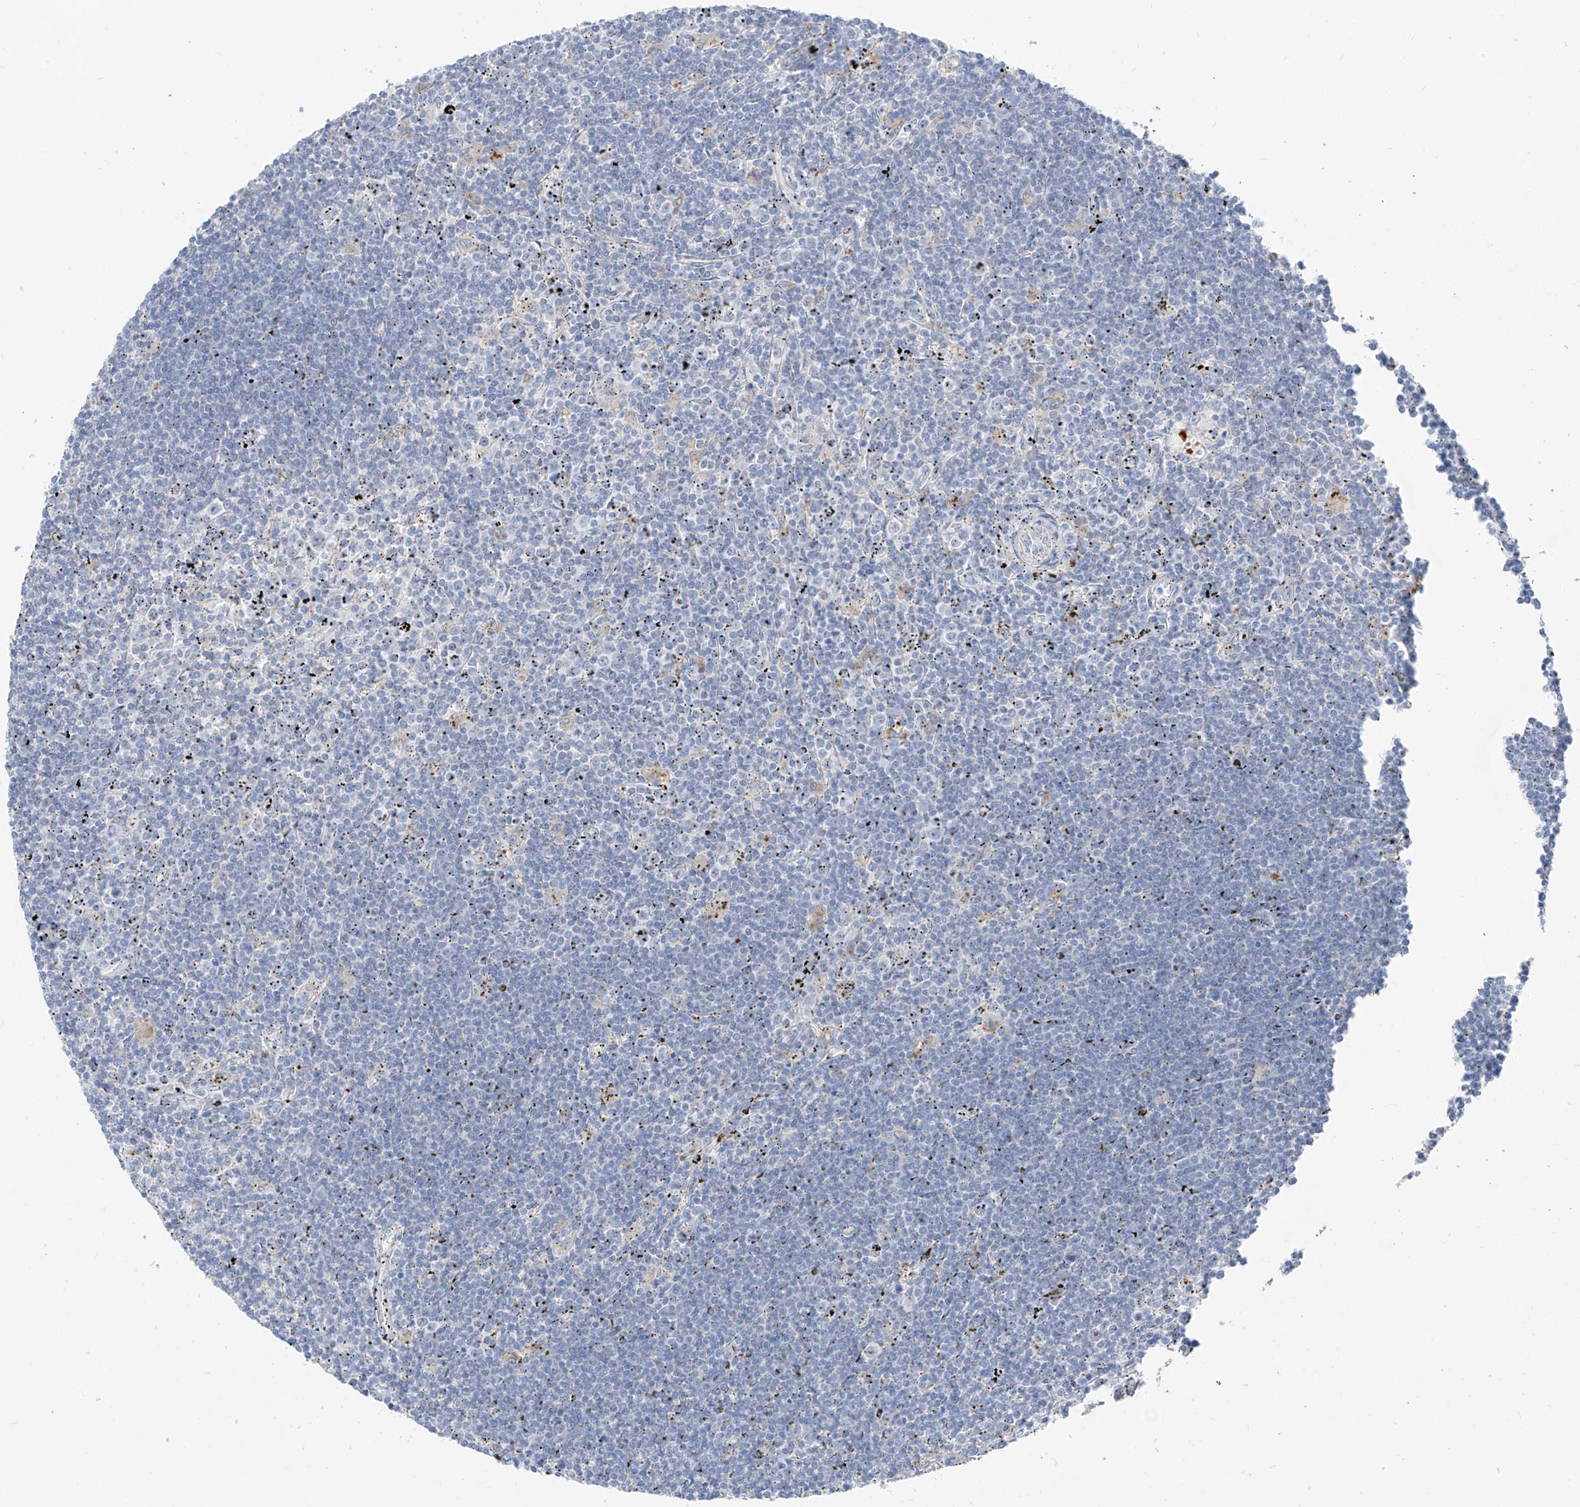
{"staining": {"intensity": "negative", "quantity": "none", "location": "none"}, "tissue": "lymphoma", "cell_type": "Tumor cells", "image_type": "cancer", "snomed": [{"axis": "morphology", "description": "Malignant lymphoma, non-Hodgkin's type, Low grade"}, {"axis": "topography", "description": "Spleen"}], "caption": "Tumor cells are negative for brown protein staining in lymphoma.", "gene": "GPR137C", "patient": {"sex": "male", "age": 76}}